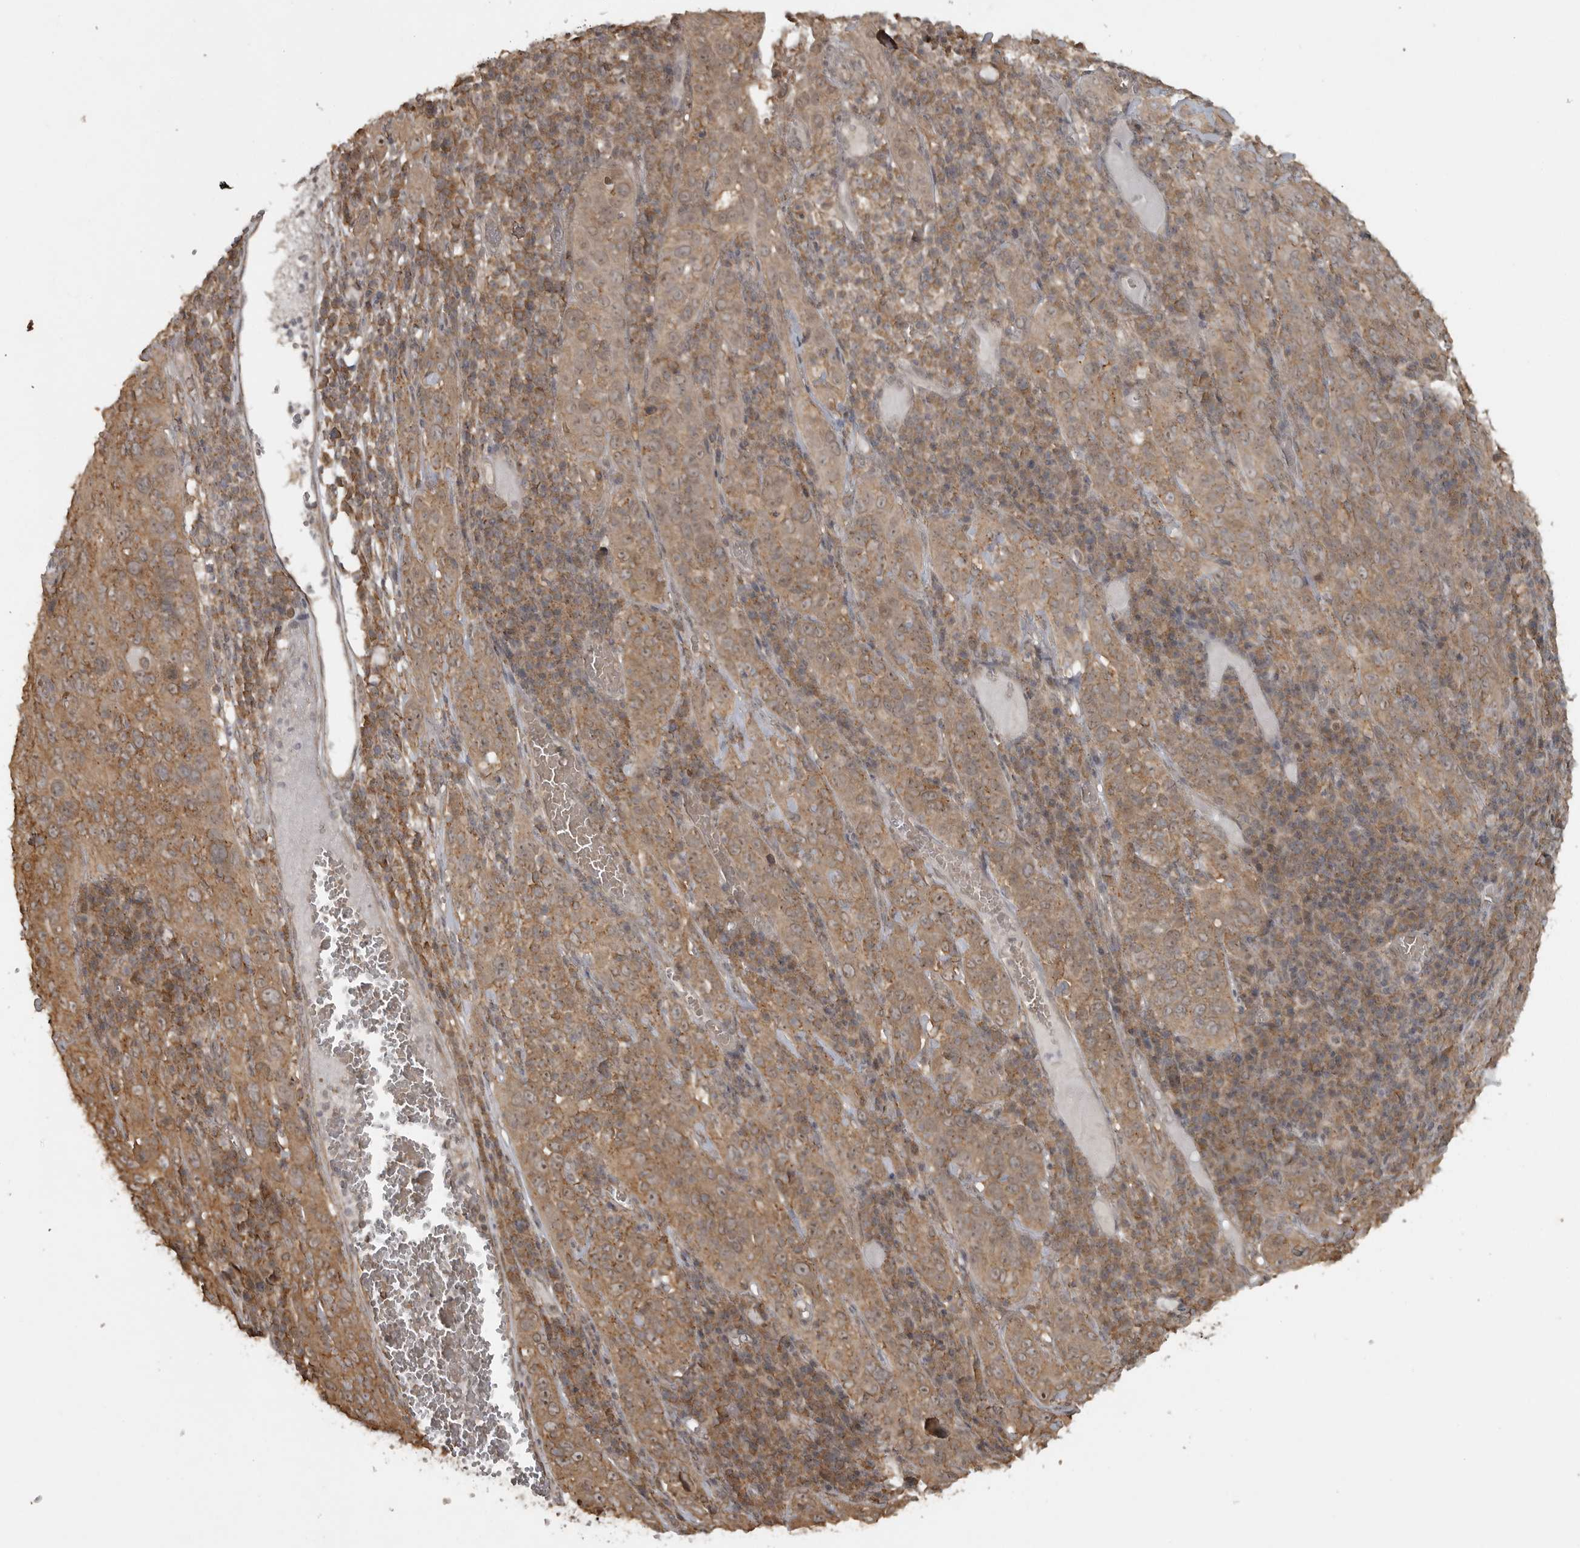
{"staining": {"intensity": "moderate", "quantity": ">75%", "location": "cytoplasmic/membranous"}, "tissue": "cervical cancer", "cell_type": "Tumor cells", "image_type": "cancer", "snomed": [{"axis": "morphology", "description": "Squamous cell carcinoma, NOS"}, {"axis": "topography", "description": "Cervix"}], "caption": "Protein staining of cervical squamous cell carcinoma tissue reveals moderate cytoplasmic/membranous staining in about >75% of tumor cells.", "gene": "LLGL1", "patient": {"sex": "female", "age": 46}}